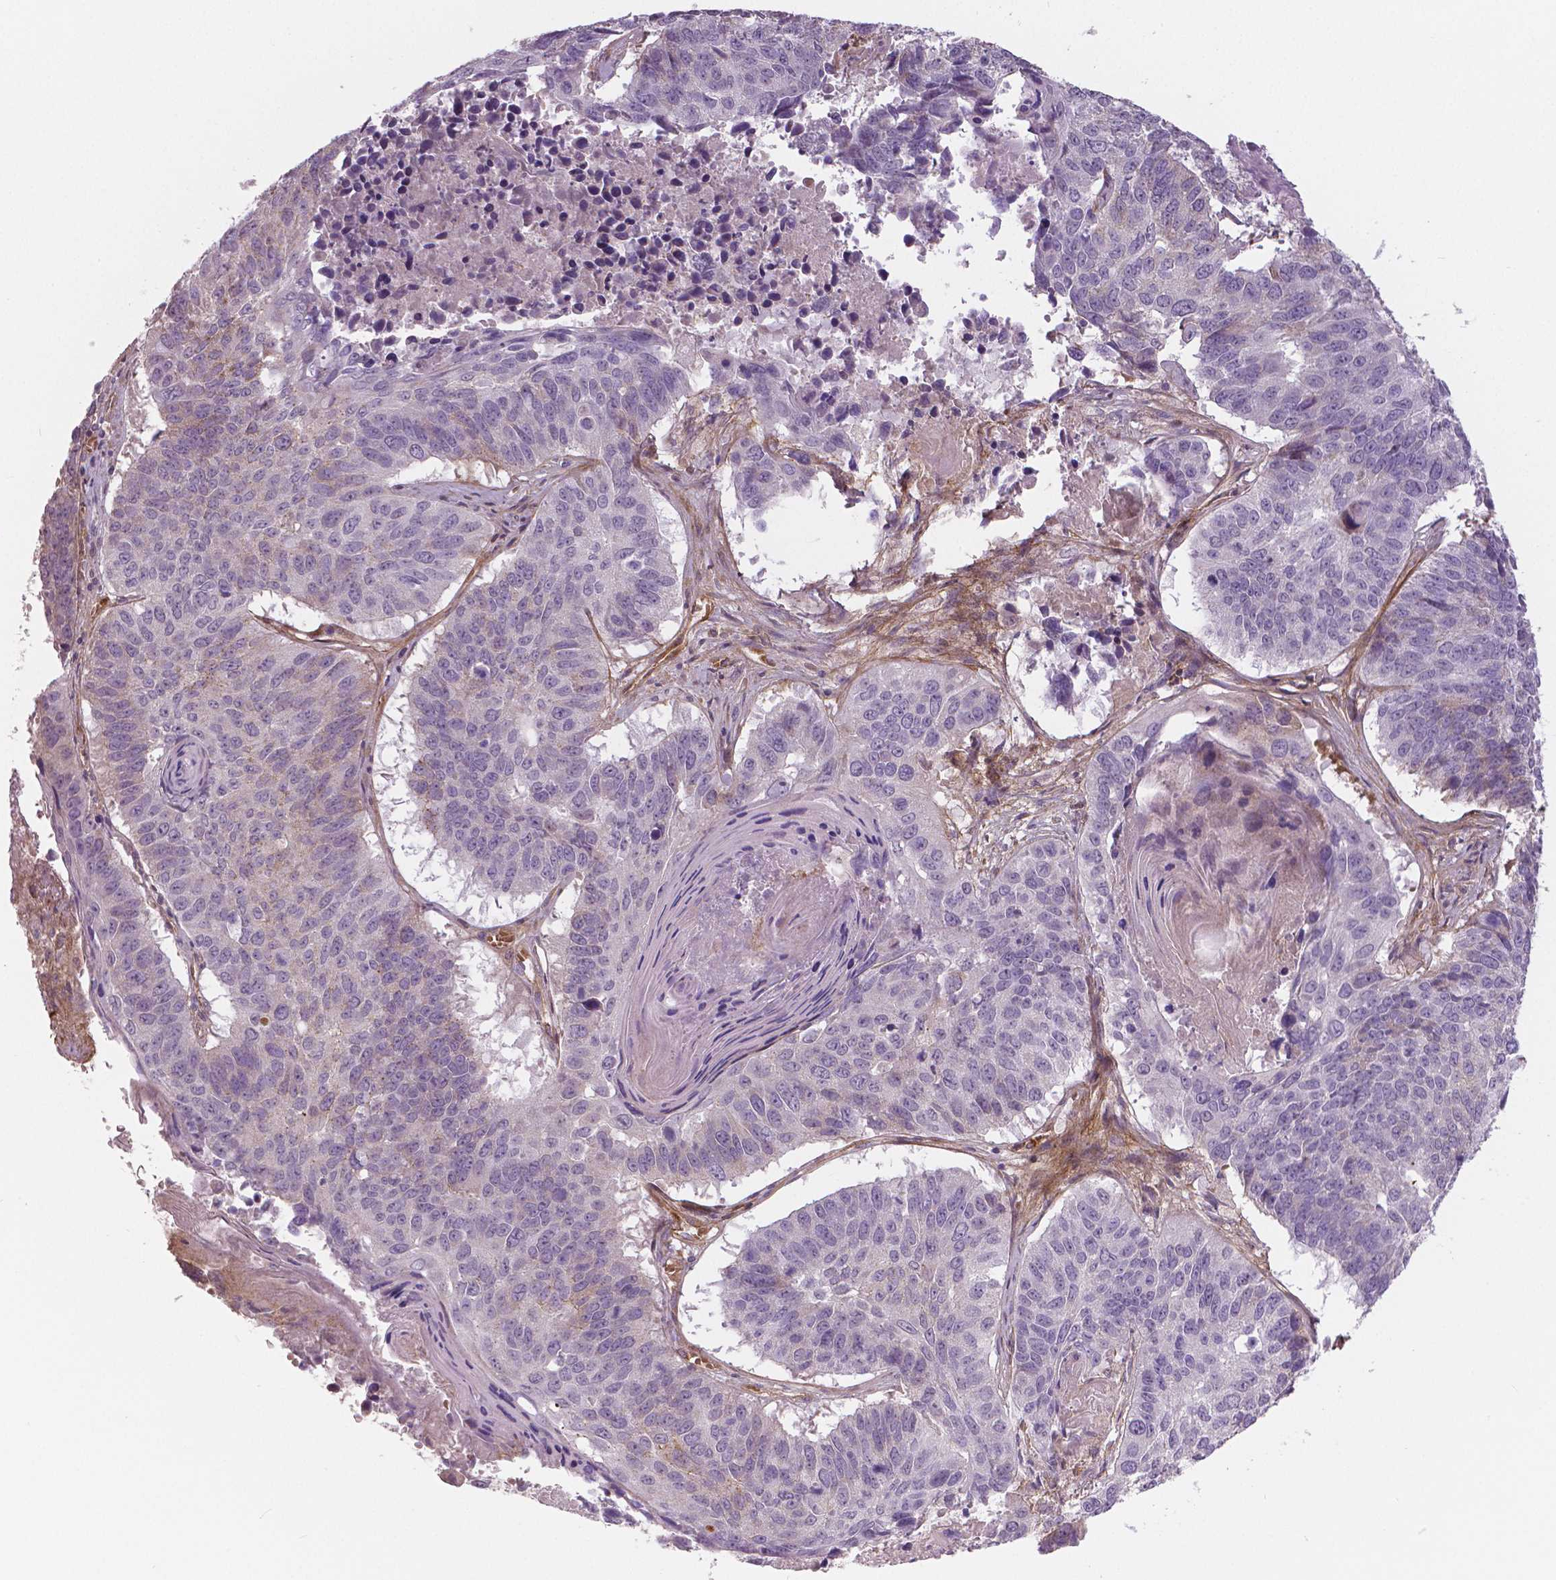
{"staining": {"intensity": "negative", "quantity": "none", "location": "none"}, "tissue": "lung cancer", "cell_type": "Tumor cells", "image_type": "cancer", "snomed": [{"axis": "morphology", "description": "Squamous cell carcinoma, NOS"}, {"axis": "topography", "description": "Lung"}], "caption": "This is an IHC image of squamous cell carcinoma (lung). There is no staining in tumor cells.", "gene": "FLT1", "patient": {"sex": "male", "age": 73}}